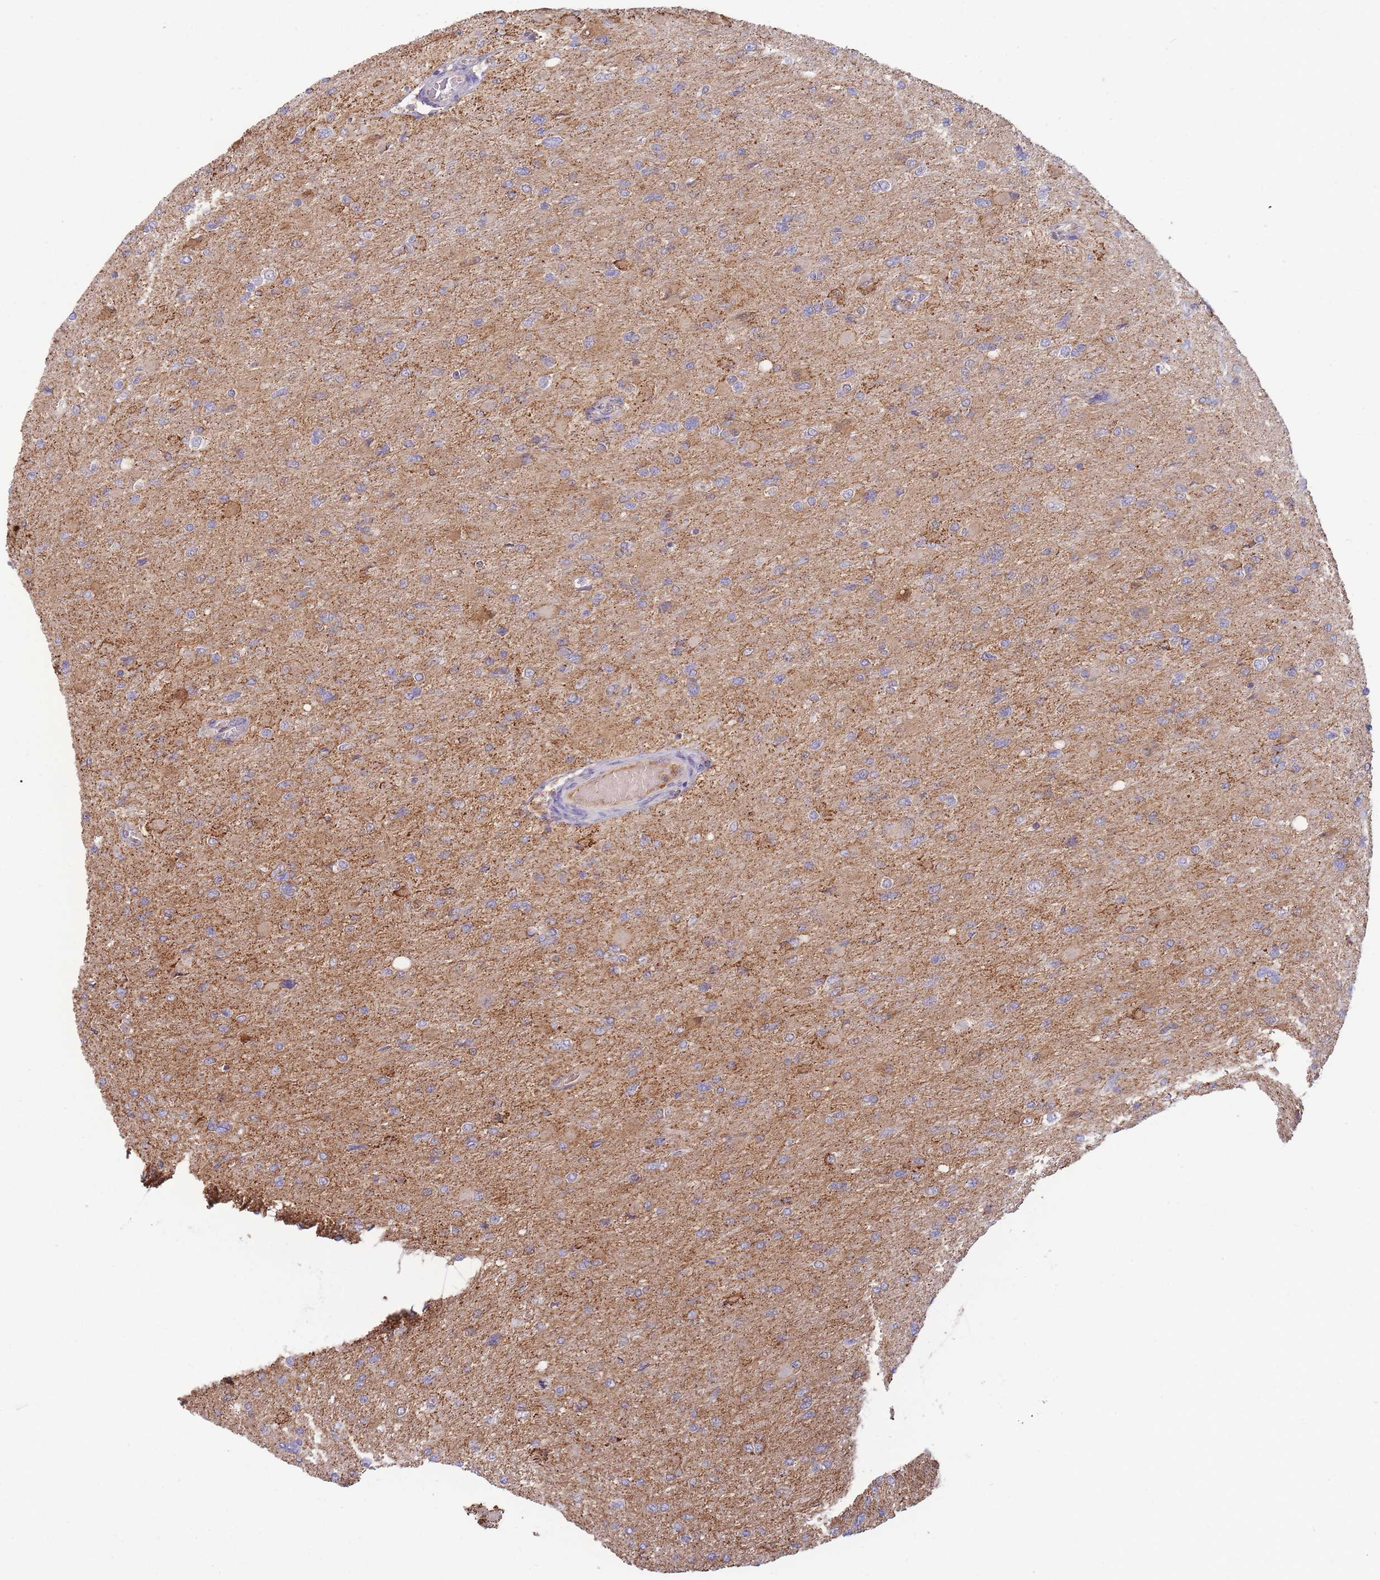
{"staining": {"intensity": "moderate", "quantity": "<25%", "location": "cytoplasmic/membranous"}, "tissue": "glioma", "cell_type": "Tumor cells", "image_type": "cancer", "snomed": [{"axis": "morphology", "description": "Glioma, malignant, High grade"}, {"axis": "topography", "description": "Cerebral cortex"}], "caption": "Immunohistochemical staining of glioma displays low levels of moderate cytoplasmic/membranous protein staining in about <25% of tumor cells.", "gene": "MRPL17", "patient": {"sex": "female", "age": 36}}